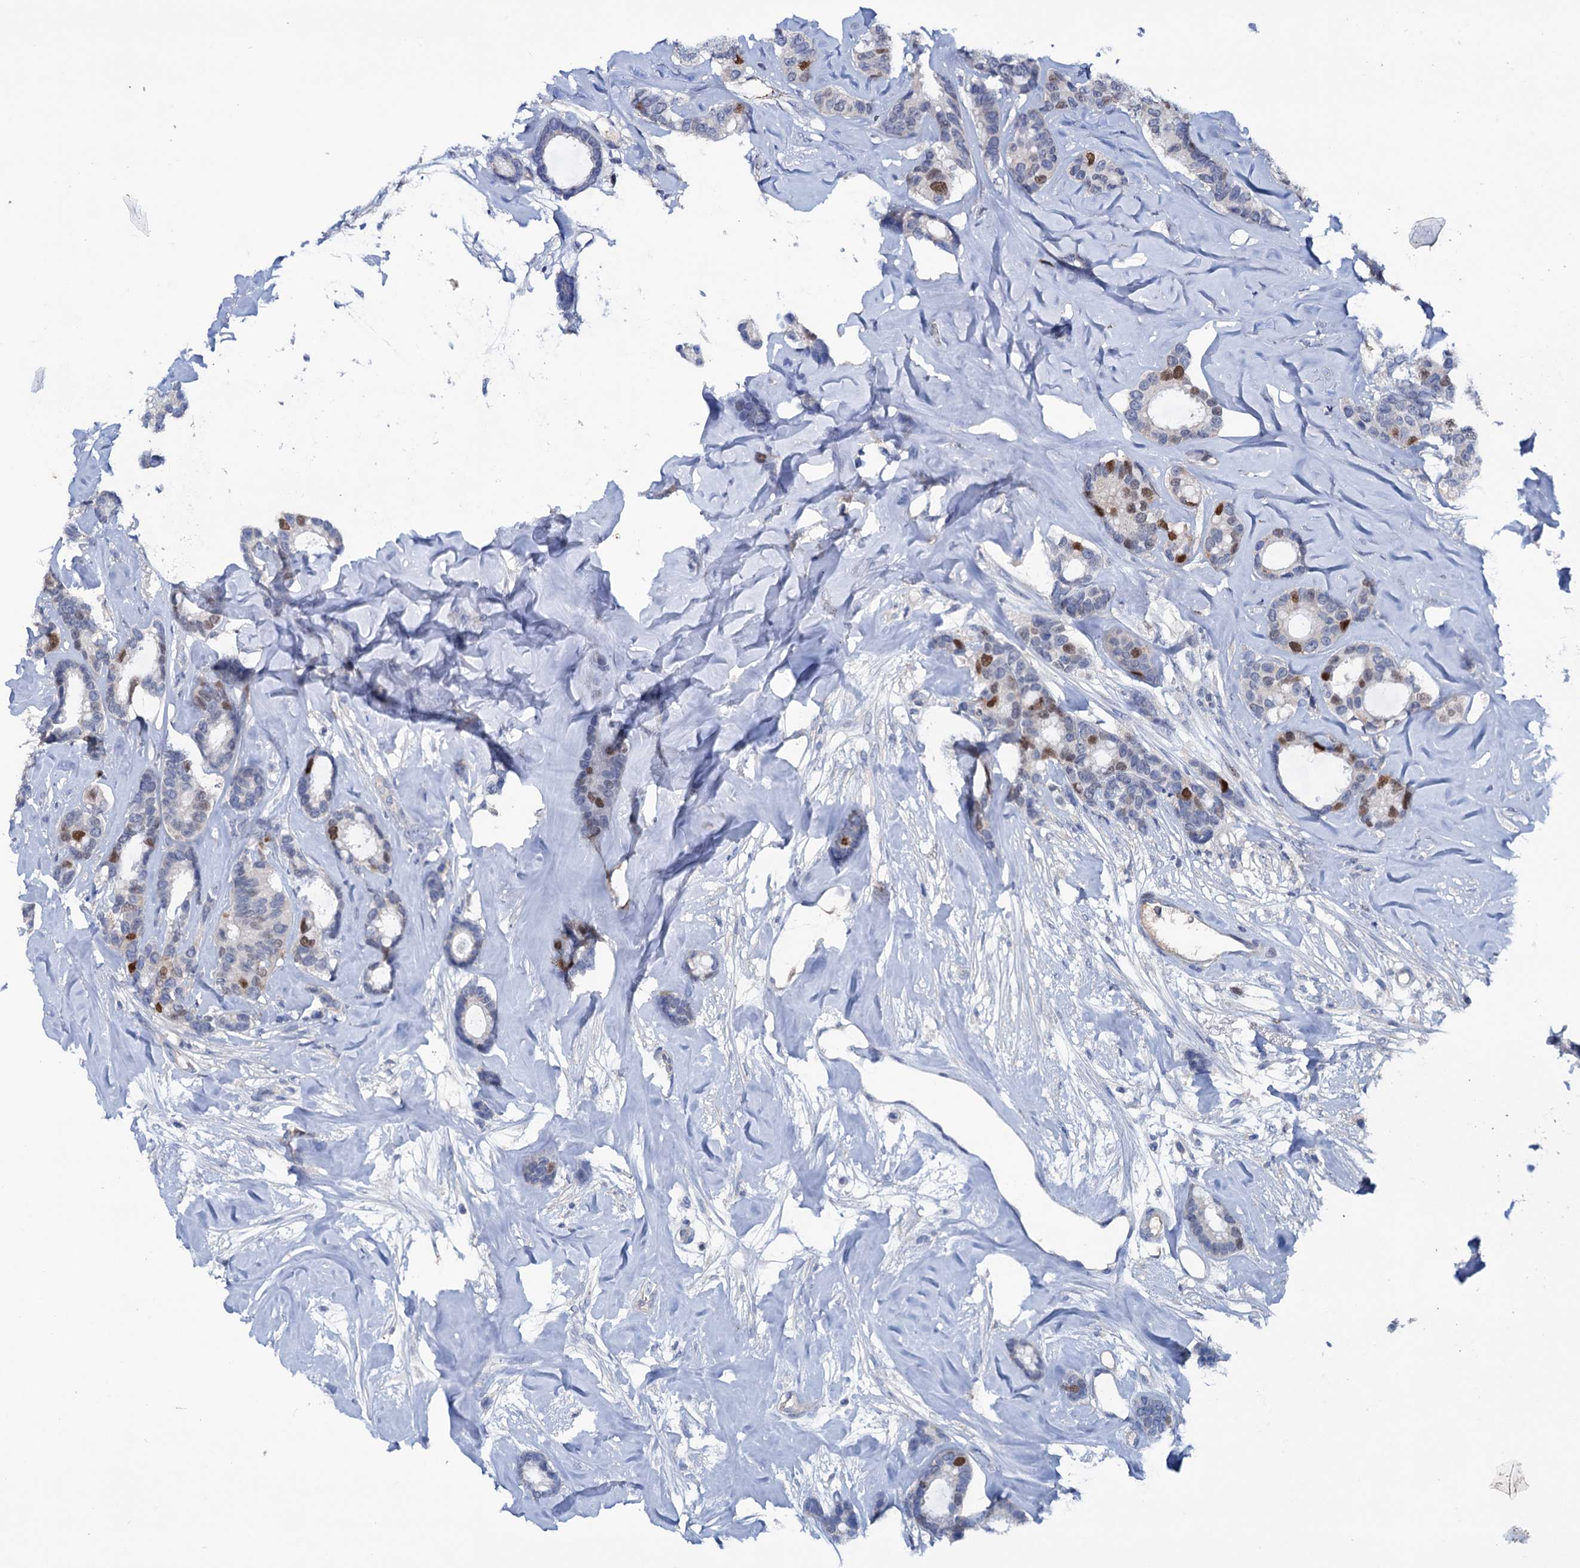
{"staining": {"intensity": "moderate", "quantity": "<25%", "location": "nuclear"}, "tissue": "breast cancer", "cell_type": "Tumor cells", "image_type": "cancer", "snomed": [{"axis": "morphology", "description": "Duct carcinoma"}, {"axis": "topography", "description": "Breast"}], "caption": "High-power microscopy captured an immunohistochemistry (IHC) histopathology image of breast cancer (infiltrating ductal carcinoma), revealing moderate nuclear staining in approximately <25% of tumor cells.", "gene": "FAM111B", "patient": {"sex": "female", "age": 87}}